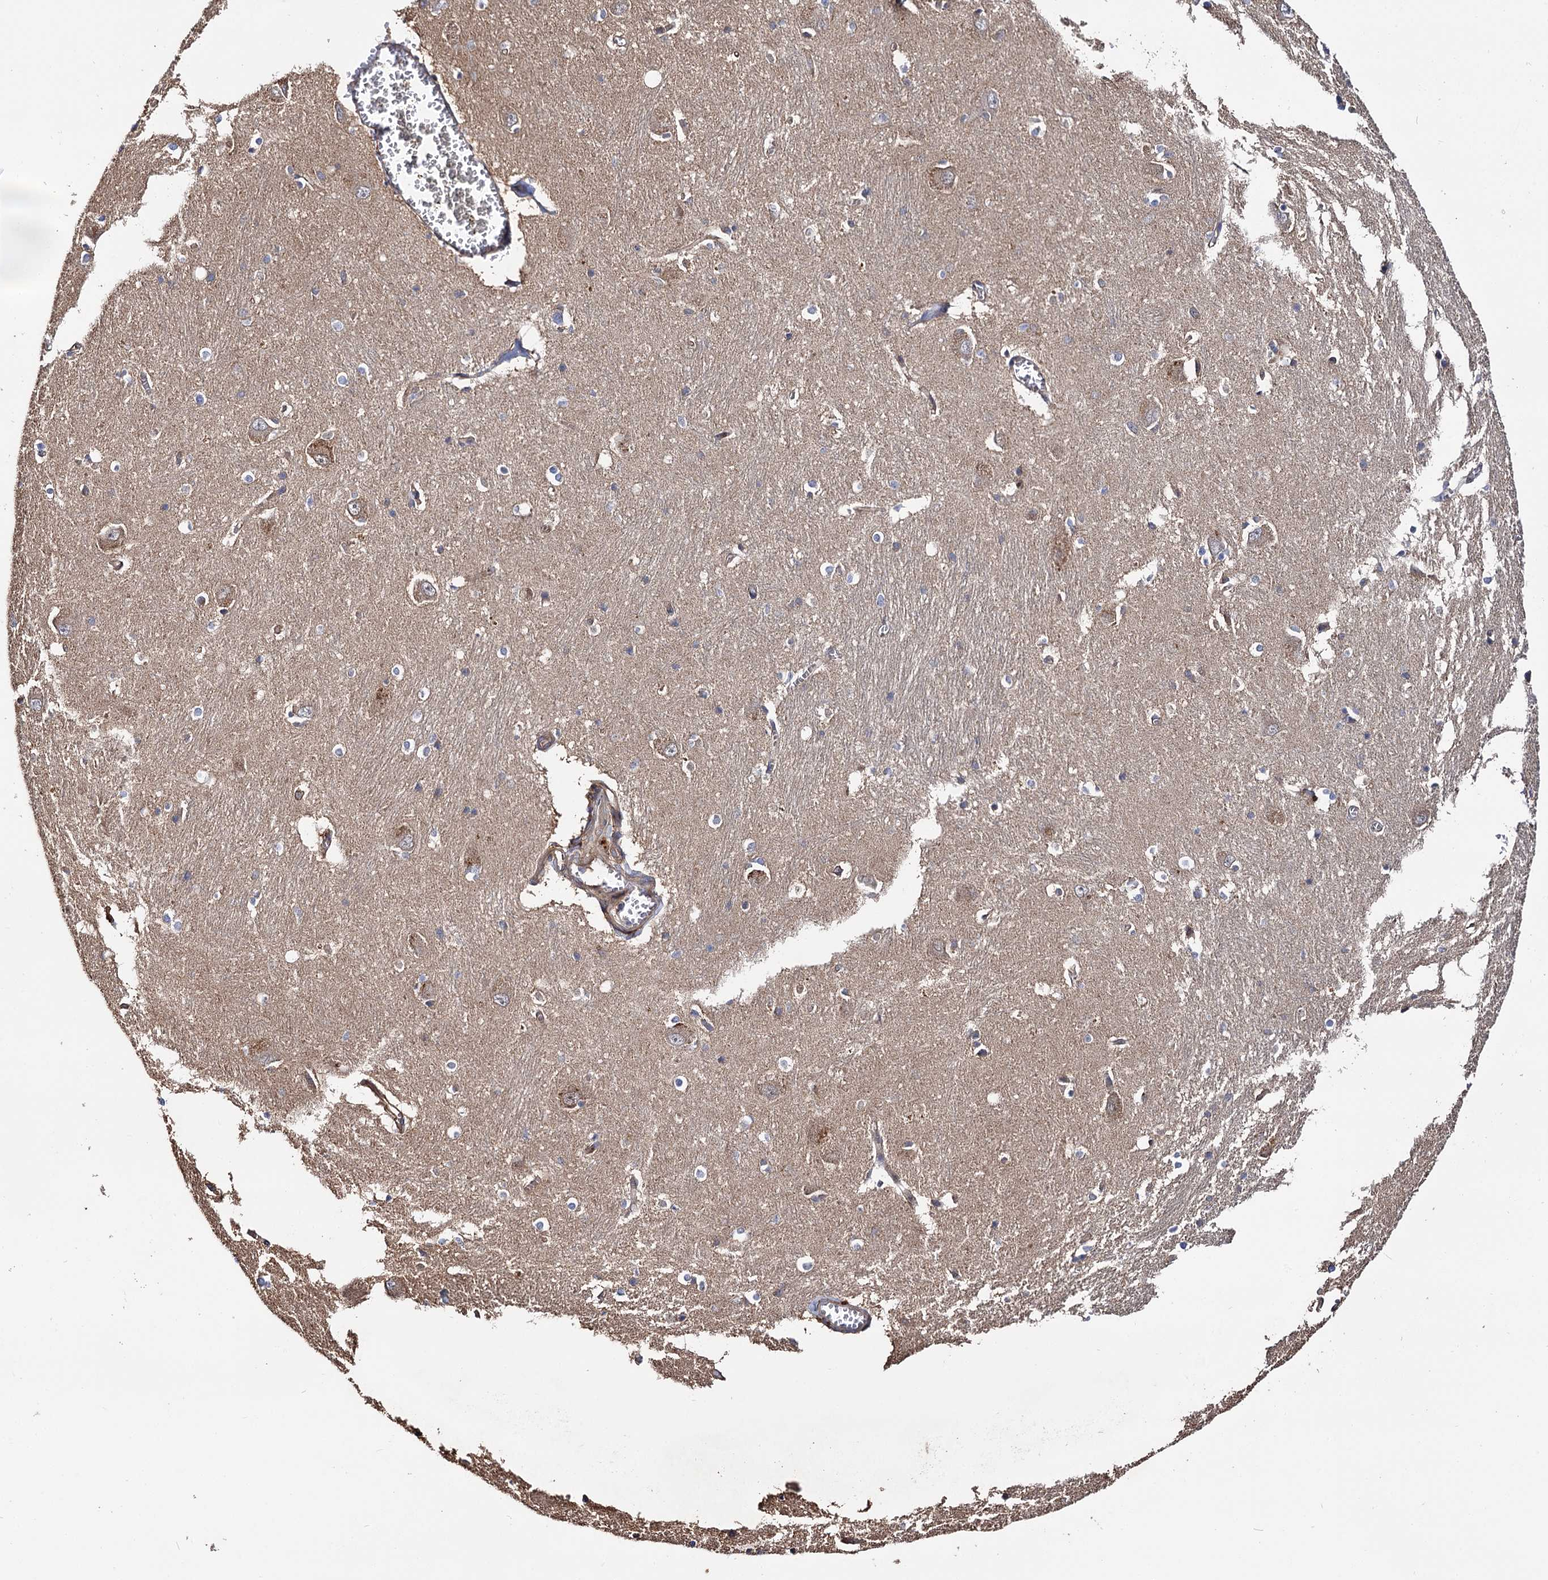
{"staining": {"intensity": "weak", "quantity": "25%-75%", "location": "cytoplasmic/membranous"}, "tissue": "caudate", "cell_type": "Glial cells", "image_type": "normal", "snomed": [{"axis": "morphology", "description": "Normal tissue, NOS"}, {"axis": "topography", "description": "Lateral ventricle wall"}], "caption": "Protein staining by immunohistochemistry reveals weak cytoplasmic/membranous staining in approximately 25%-75% of glial cells in benign caudate. Using DAB (brown) and hematoxylin (blue) stains, captured at high magnification using brightfield microscopy.", "gene": "IDI1", "patient": {"sex": "male", "age": 37}}